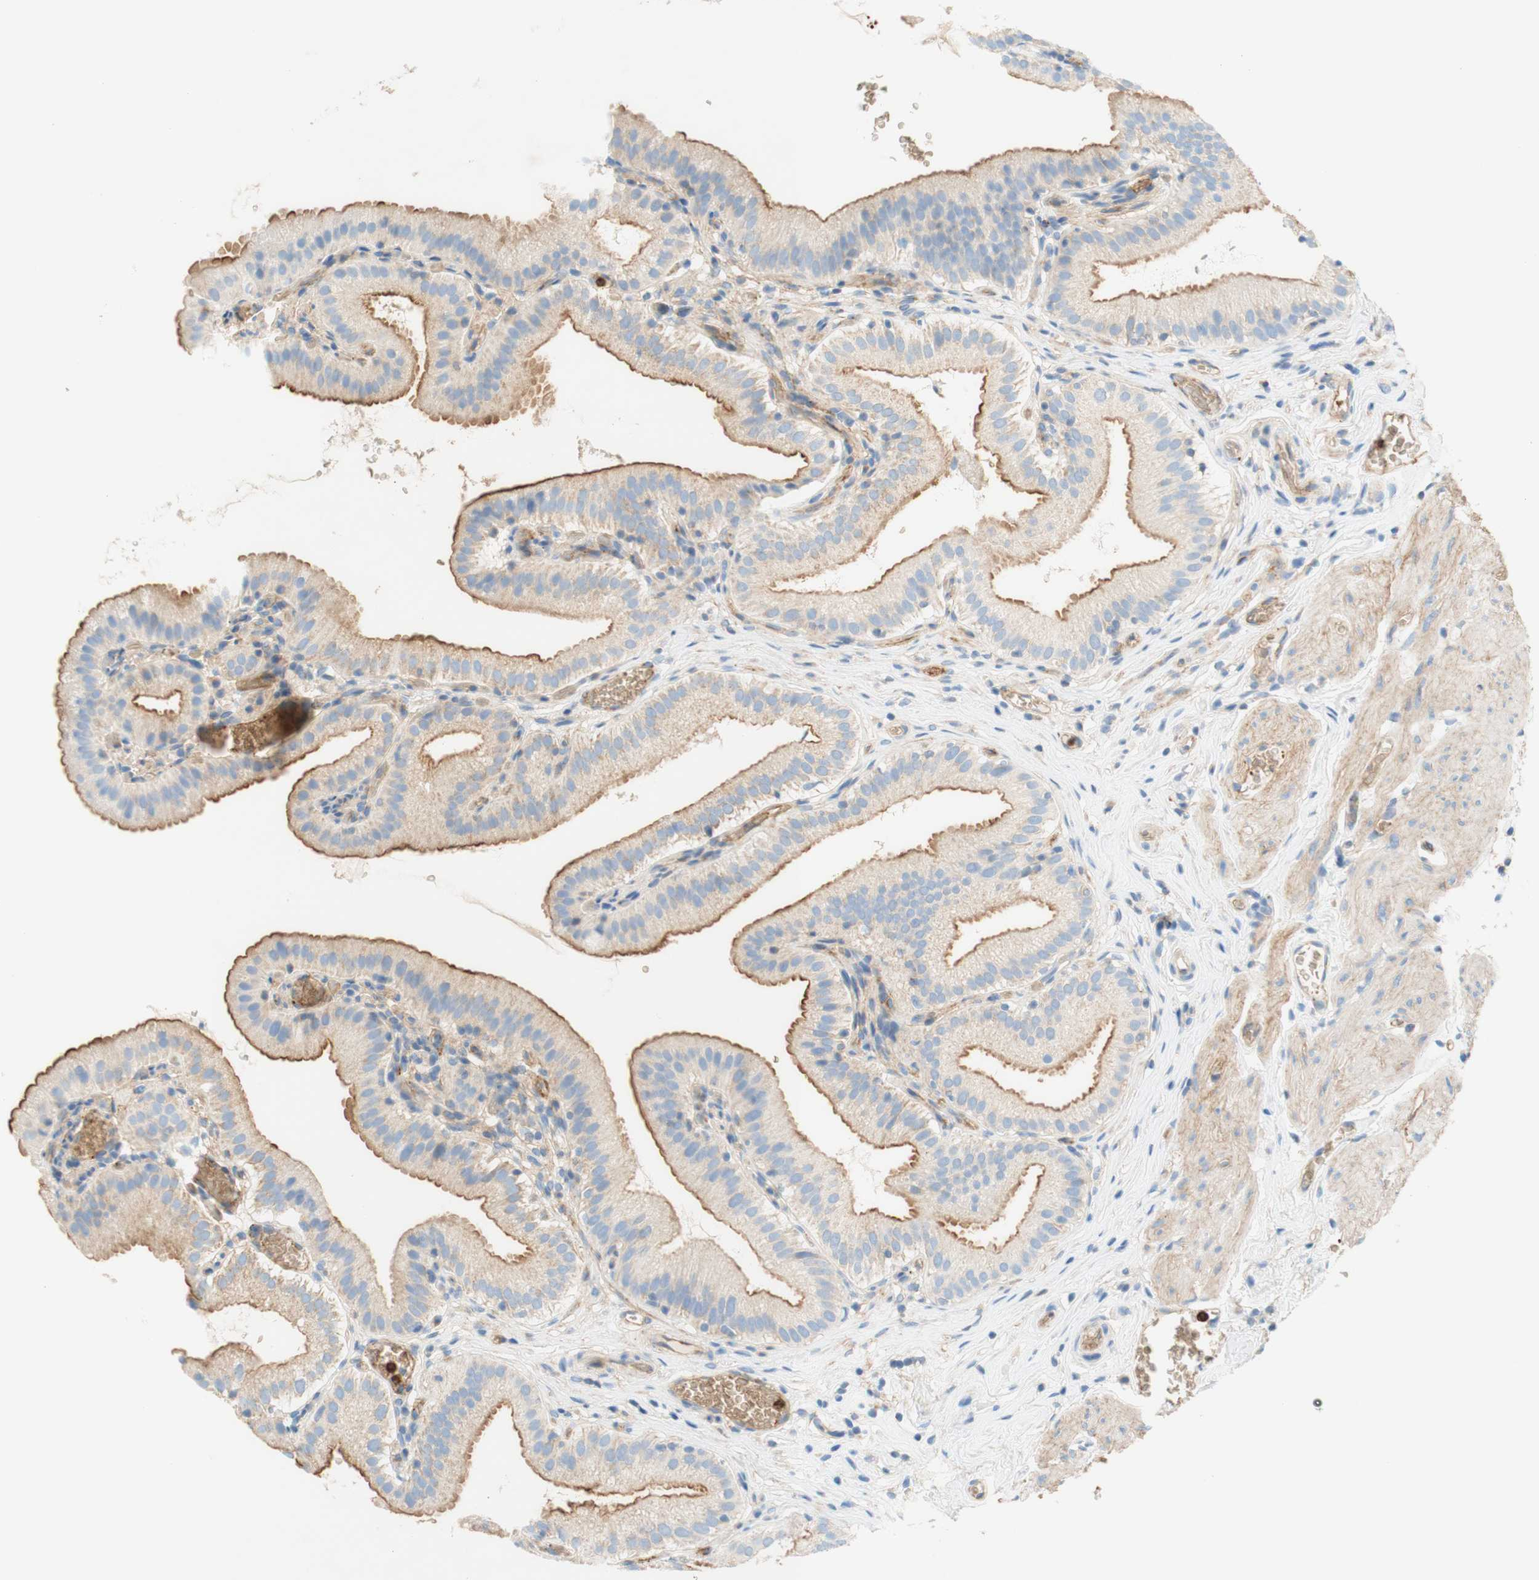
{"staining": {"intensity": "moderate", "quantity": ">75%", "location": "cytoplasmic/membranous"}, "tissue": "gallbladder", "cell_type": "Glandular cells", "image_type": "normal", "snomed": [{"axis": "morphology", "description": "Normal tissue, NOS"}, {"axis": "topography", "description": "Gallbladder"}], "caption": "This micrograph shows normal gallbladder stained with IHC to label a protein in brown. The cytoplasmic/membranous of glandular cells show moderate positivity for the protein. Nuclei are counter-stained blue.", "gene": "STOM", "patient": {"sex": "male", "age": 54}}